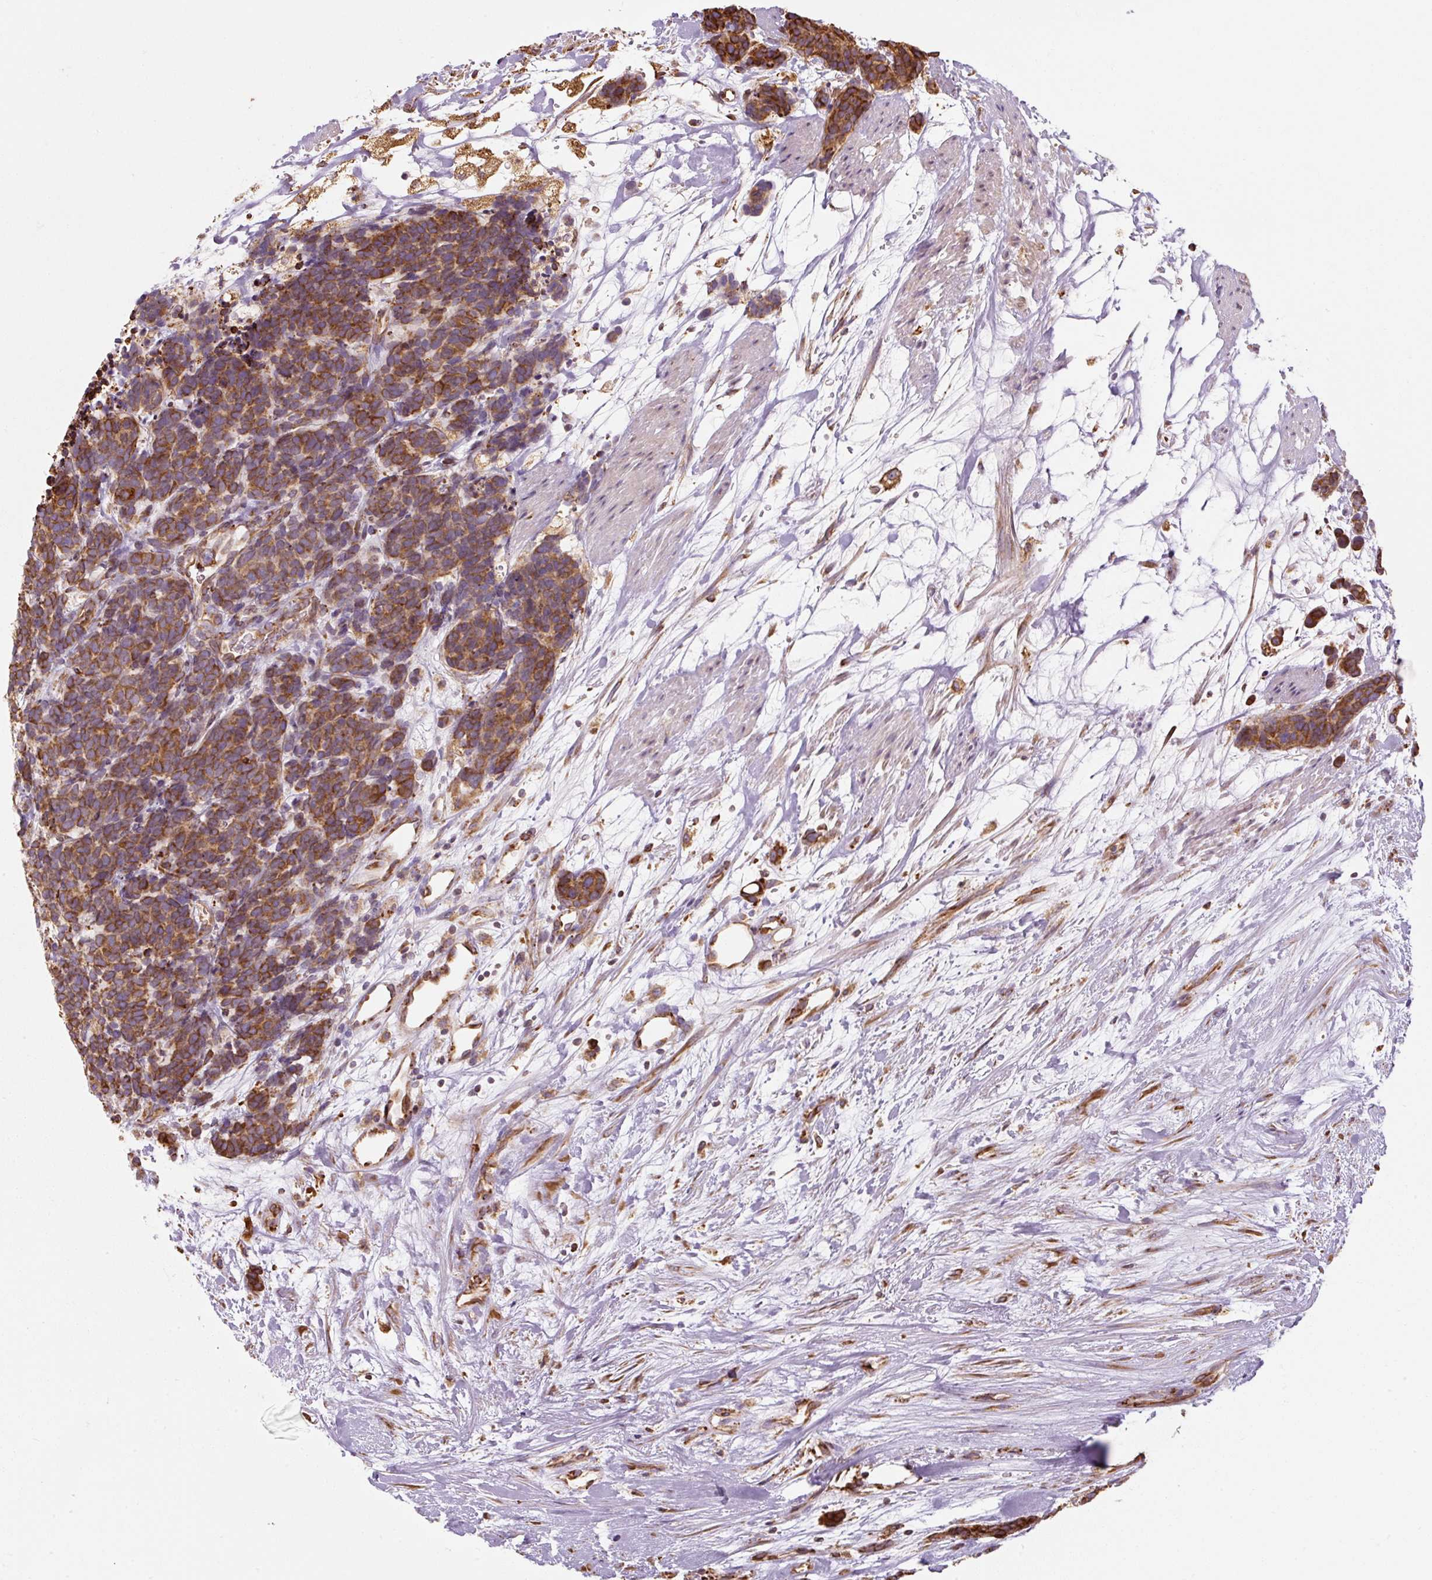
{"staining": {"intensity": "moderate", "quantity": ">75%", "location": "cytoplasmic/membranous"}, "tissue": "carcinoid", "cell_type": "Tumor cells", "image_type": "cancer", "snomed": [{"axis": "morphology", "description": "Carcinoma, NOS"}, {"axis": "morphology", "description": "Carcinoid, malignant, NOS"}, {"axis": "topography", "description": "Prostate"}], "caption": "Protein expression analysis of malignant carcinoid reveals moderate cytoplasmic/membranous positivity in approximately >75% of tumor cells.", "gene": "PRKCSH", "patient": {"sex": "male", "age": 57}}